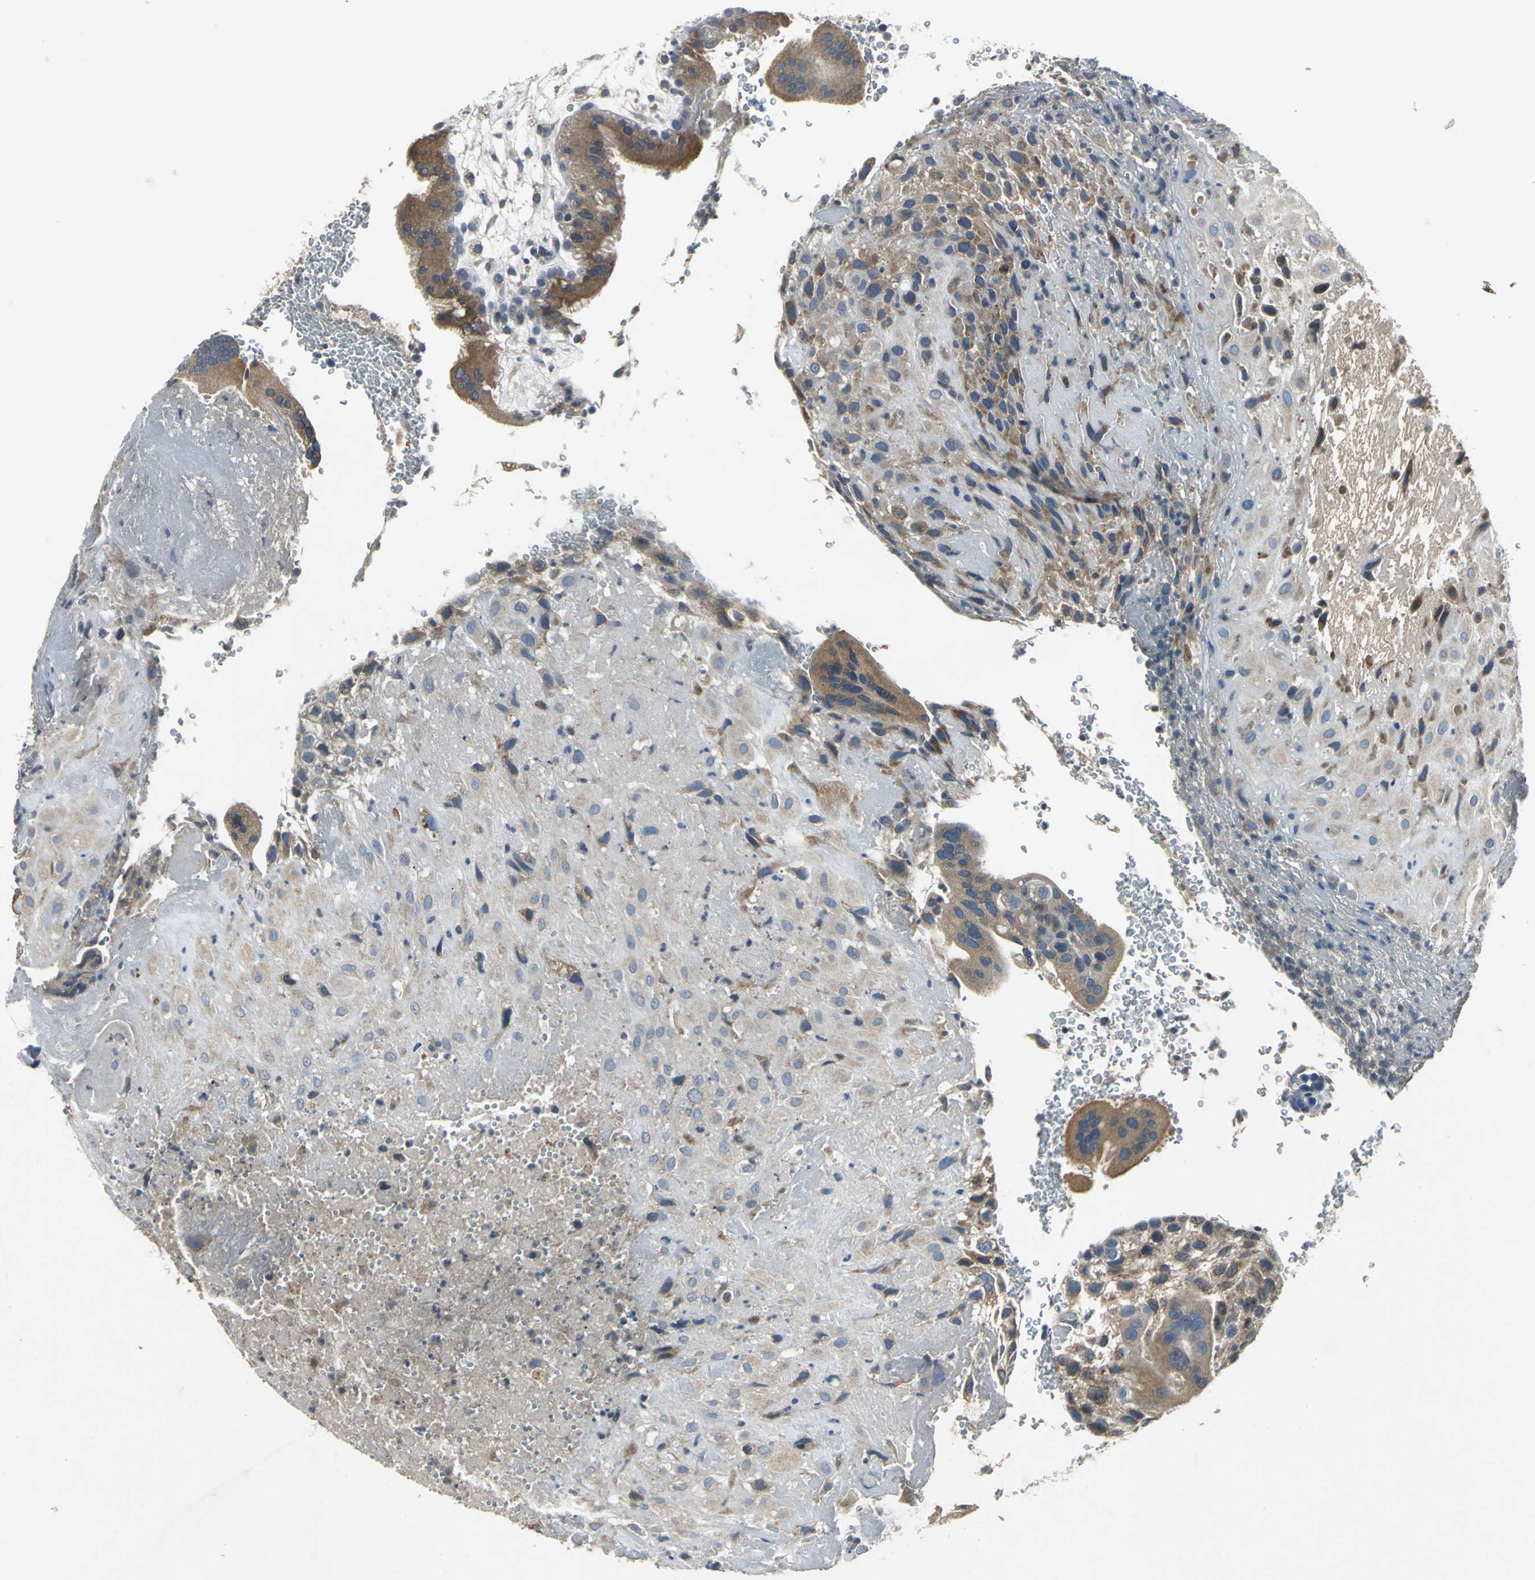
{"staining": {"intensity": "weak", "quantity": "25%-75%", "location": "cytoplasmic/membranous"}, "tissue": "placenta", "cell_type": "Decidual cells", "image_type": "normal", "snomed": [{"axis": "morphology", "description": "Normal tissue, NOS"}, {"axis": "topography", "description": "Placenta"}], "caption": "IHC of benign human placenta reveals low levels of weak cytoplasmic/membranous staining in about 25%-75% of decidual cells. (Brightfield microscopy of DAB IHC at high magnification).", "gene": "SLC2A13", "patient": {"sex": "female", "age": 19}}